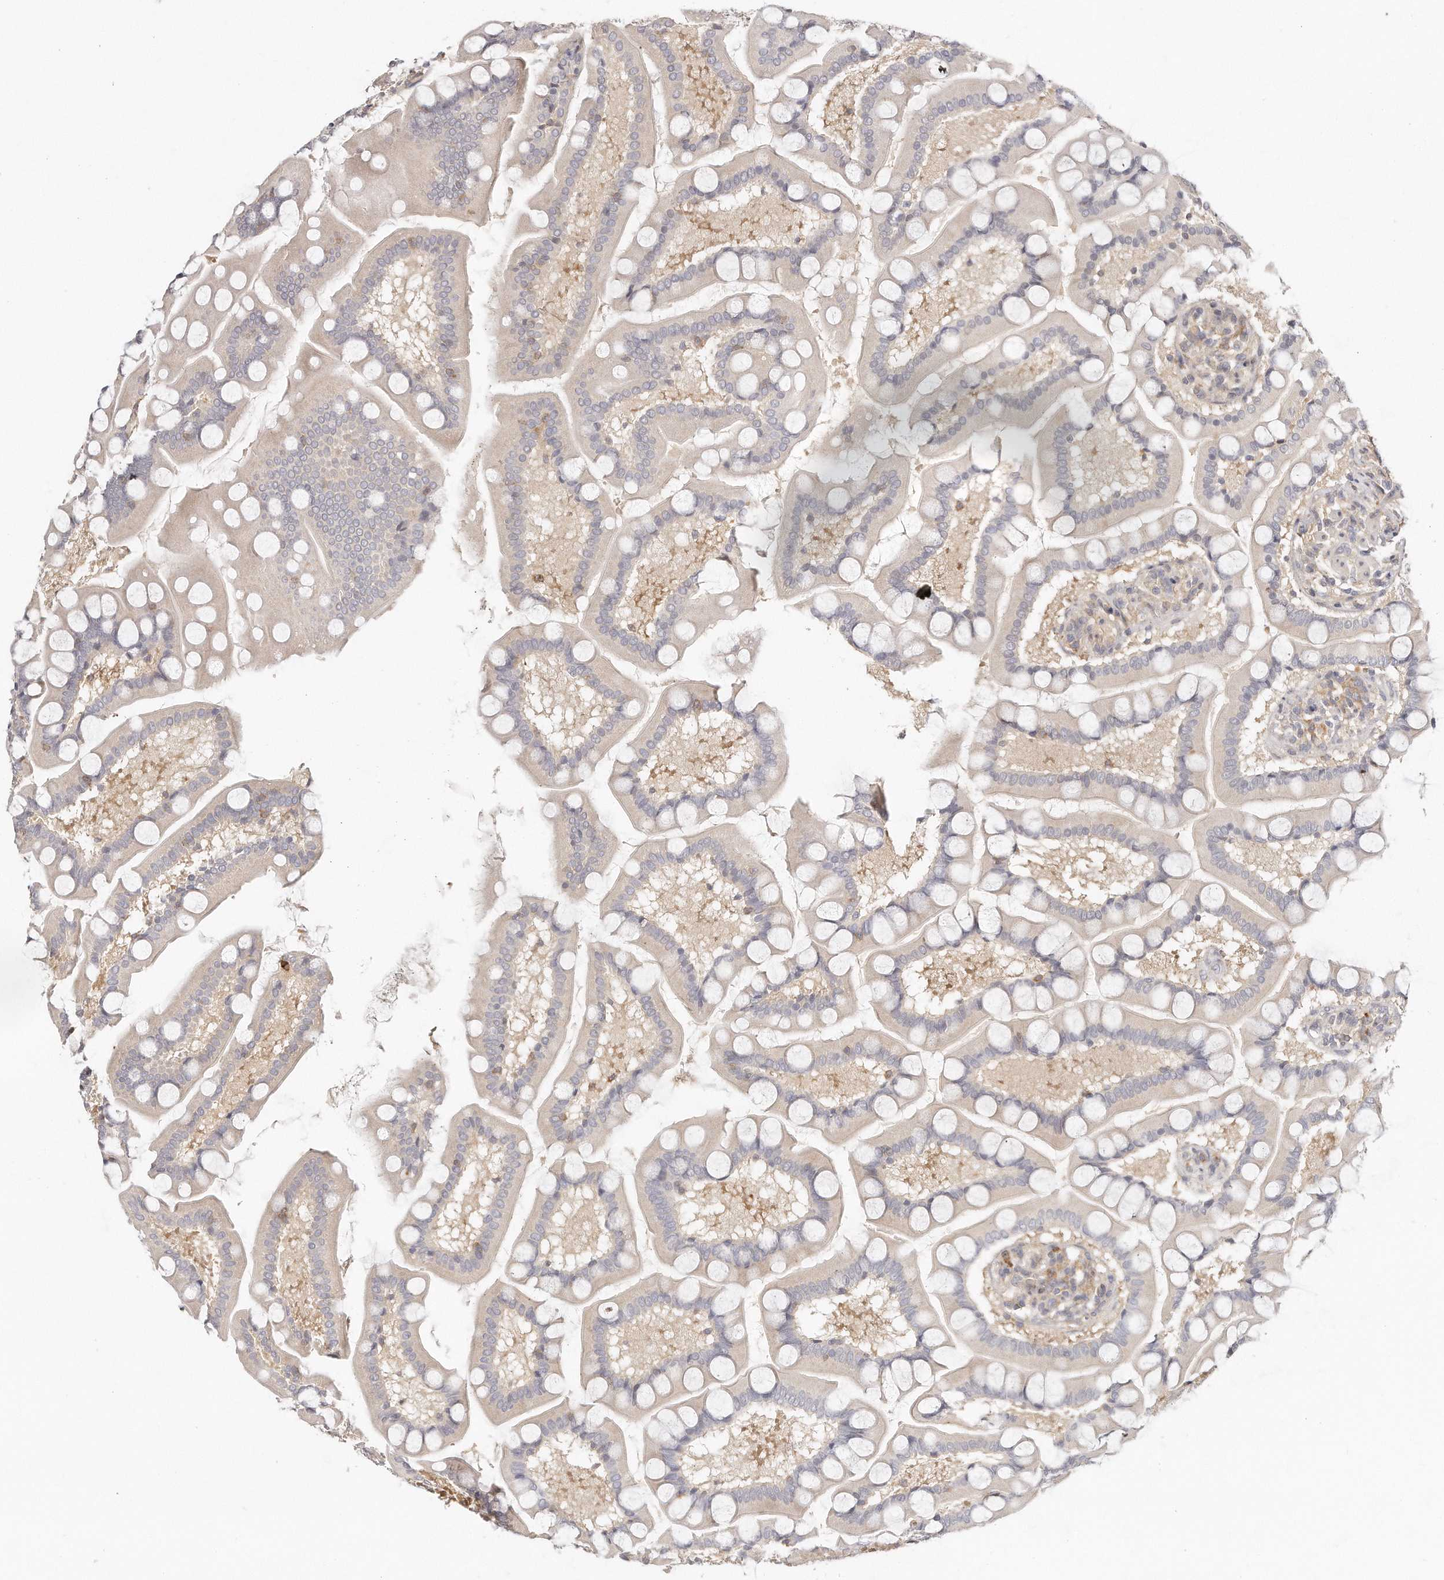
{"staining": {"intensity": "weak", "quantity": "<25%", "location": "cytoplasmic/membranous"}, "tissue": "small intestine", "cell_type": "Glandular cells", "image_type": "normal", "snomed": [{"axis": "morphology", "description": "Normal tissue, NOS"}, {"axis": "topography", "description": "Small intestine"}], "caption": "Small intestine stained for a protein using IHC reveals no positivity glandular cells.", "gene": "TTLL4", "patient": {"sex": "male", "age": 41}}